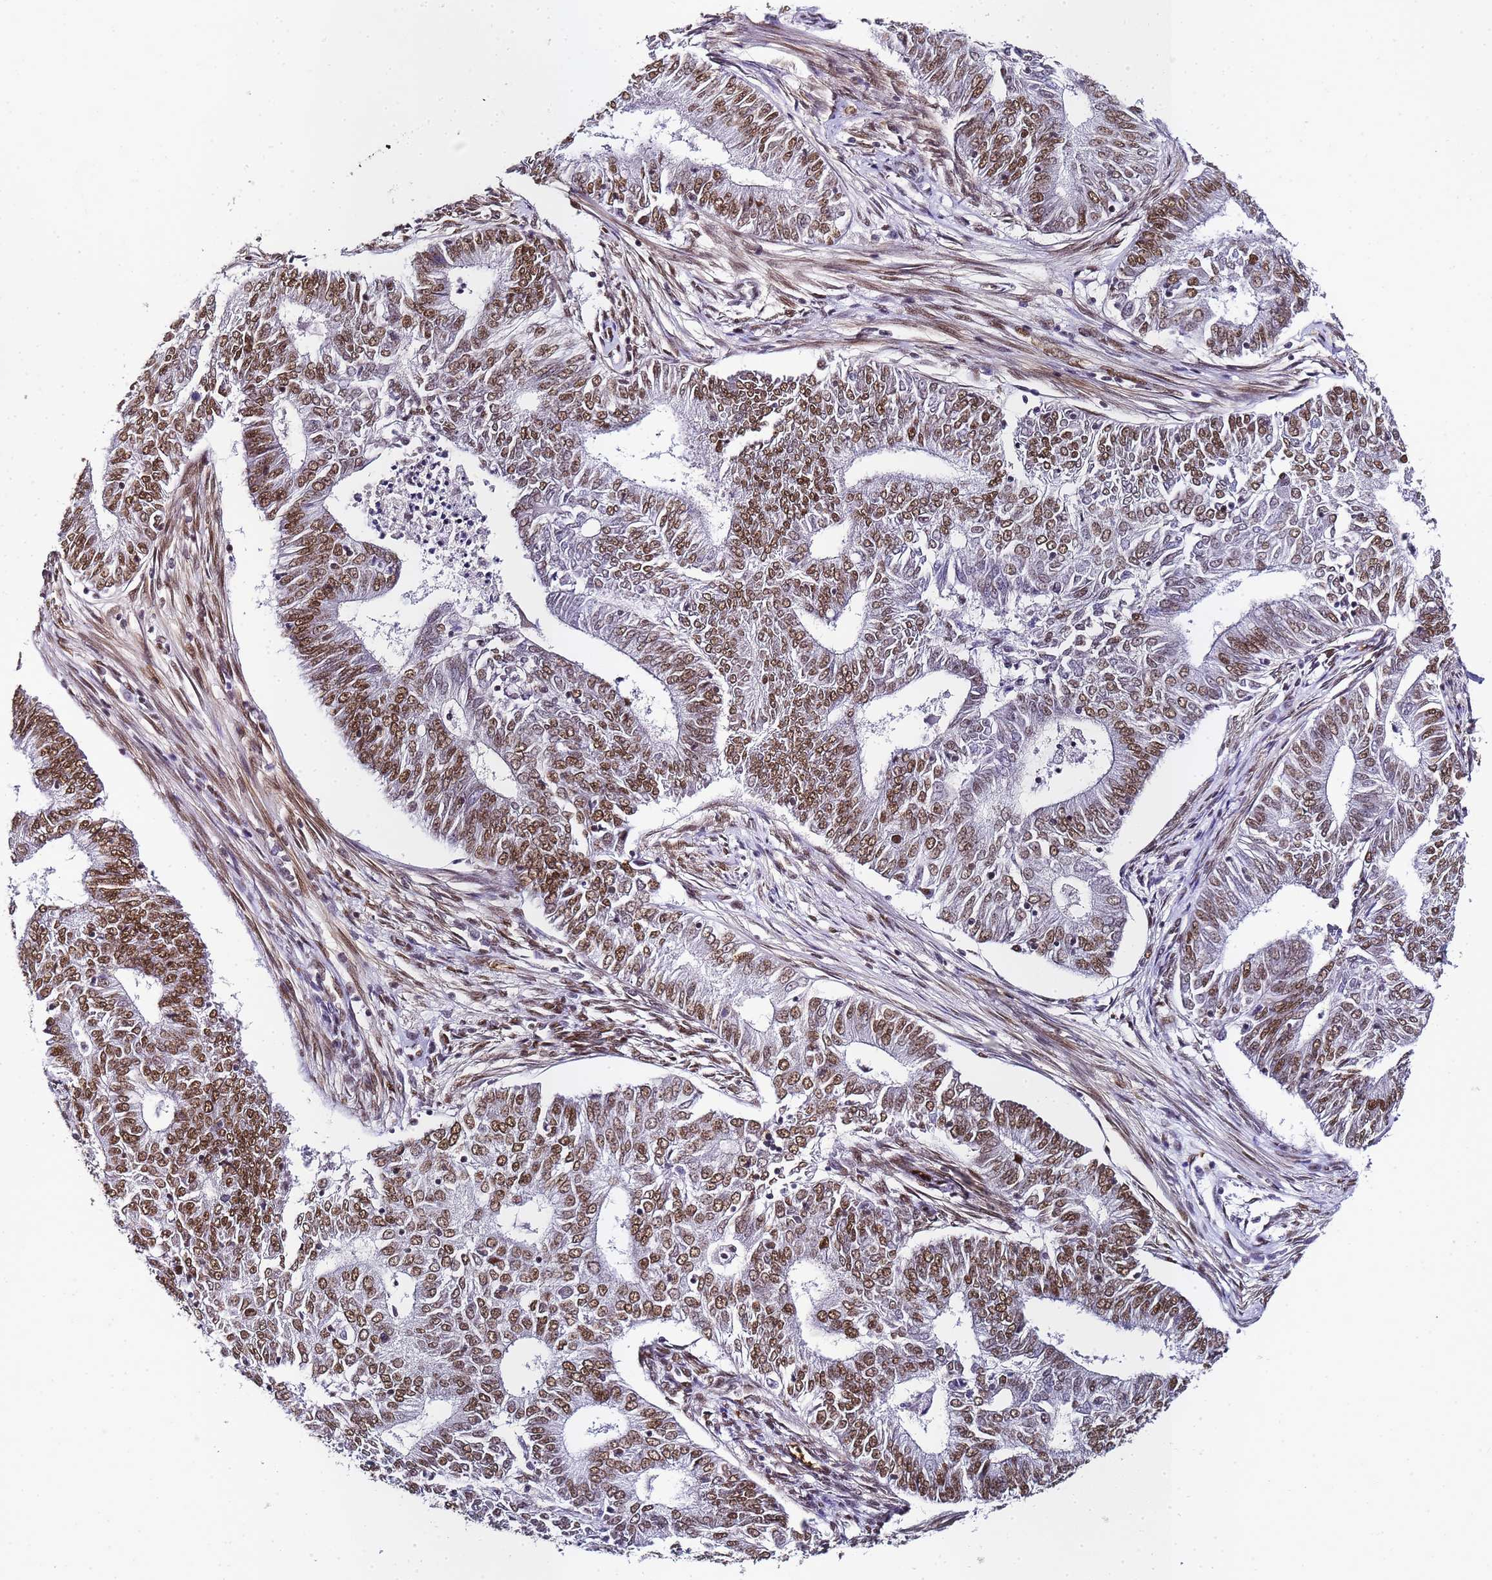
{"staining": {"intensity": "moderate", "quantity": ">75%", "location": "nuclear"}, "tissue": "endometrial cancer", "cell_type": "Tumor cells", "image_type": "cancer", "snomed": [{"axis": "morphology", "description": "Adenocarcinoma, NOS"}, {"axis": "topography", "description": "Endometrium"}], "caption": "Moderate nuclear expression is present in about >75% of tumor cells in endometrial adenocarcinoma. Immunohistochemistry (ihc) stains the protein in brown and the nuclei are stained blue.", "gene": "POLR1A", "patient": {"sex": "female", "age": 62}}